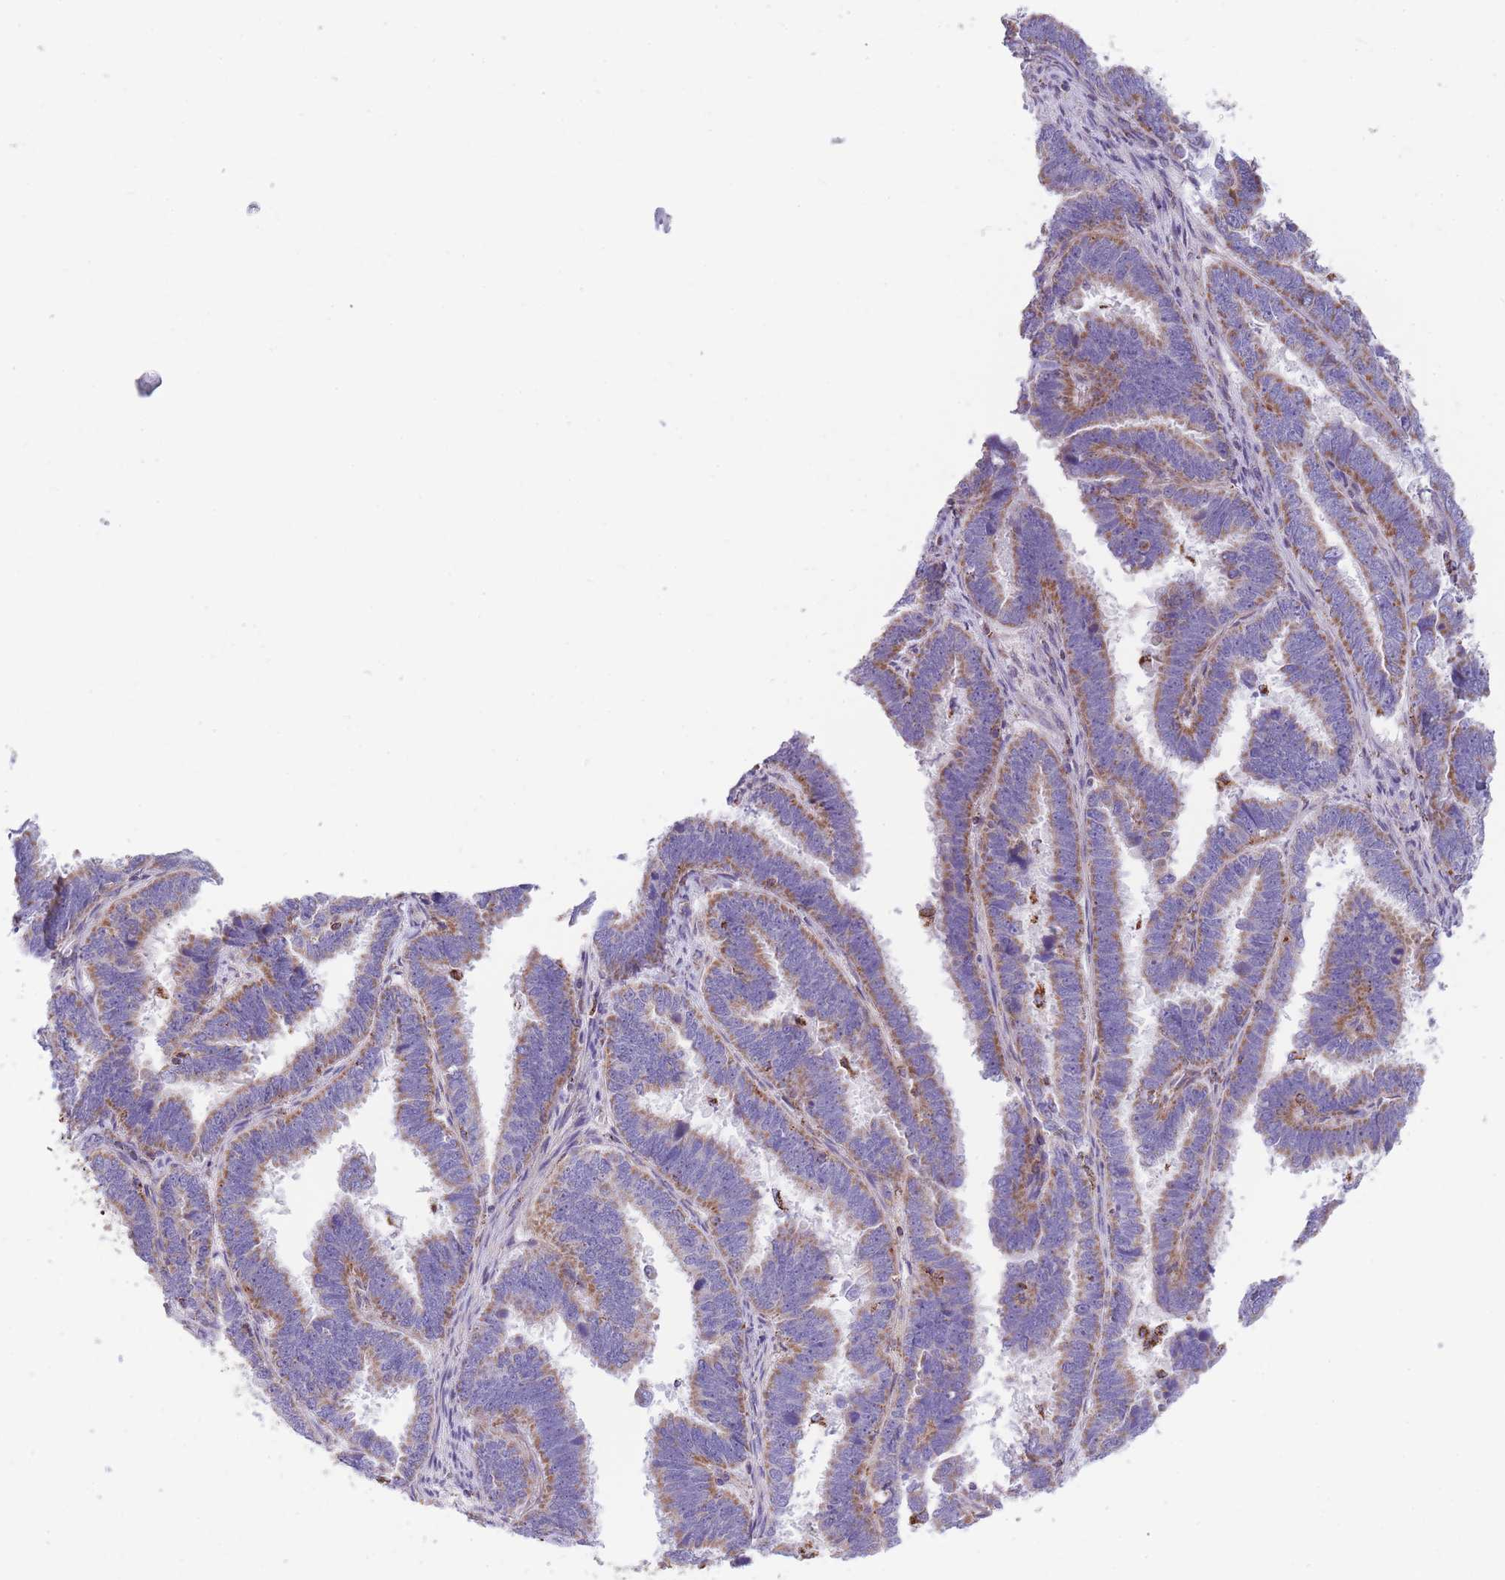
{"staining": {"intensity": "moderate", "quantity": "25%-75%", "location": "cytoplasmic/membranous"}, "tissue": "endometrial cancer", "cell_type": "Tumor cells", "image_type": "cancer", "snomed": [{"axis": "morphology", "description": "Adenocarcinoma, NOS"}, {"axis": "topography", "description": "Endometrium"}], "caption": "An immunohistochemistry (IHC) photomicrograph of tumor tissue is shown. Protein staining in brown shows moderate cytoplasmic/membranous positivity in endometrial cancer (adenocarcinoma) within tumor cells.", "gene": "ST3GAL3", "patient": {"sex": "female", "age": 75}}